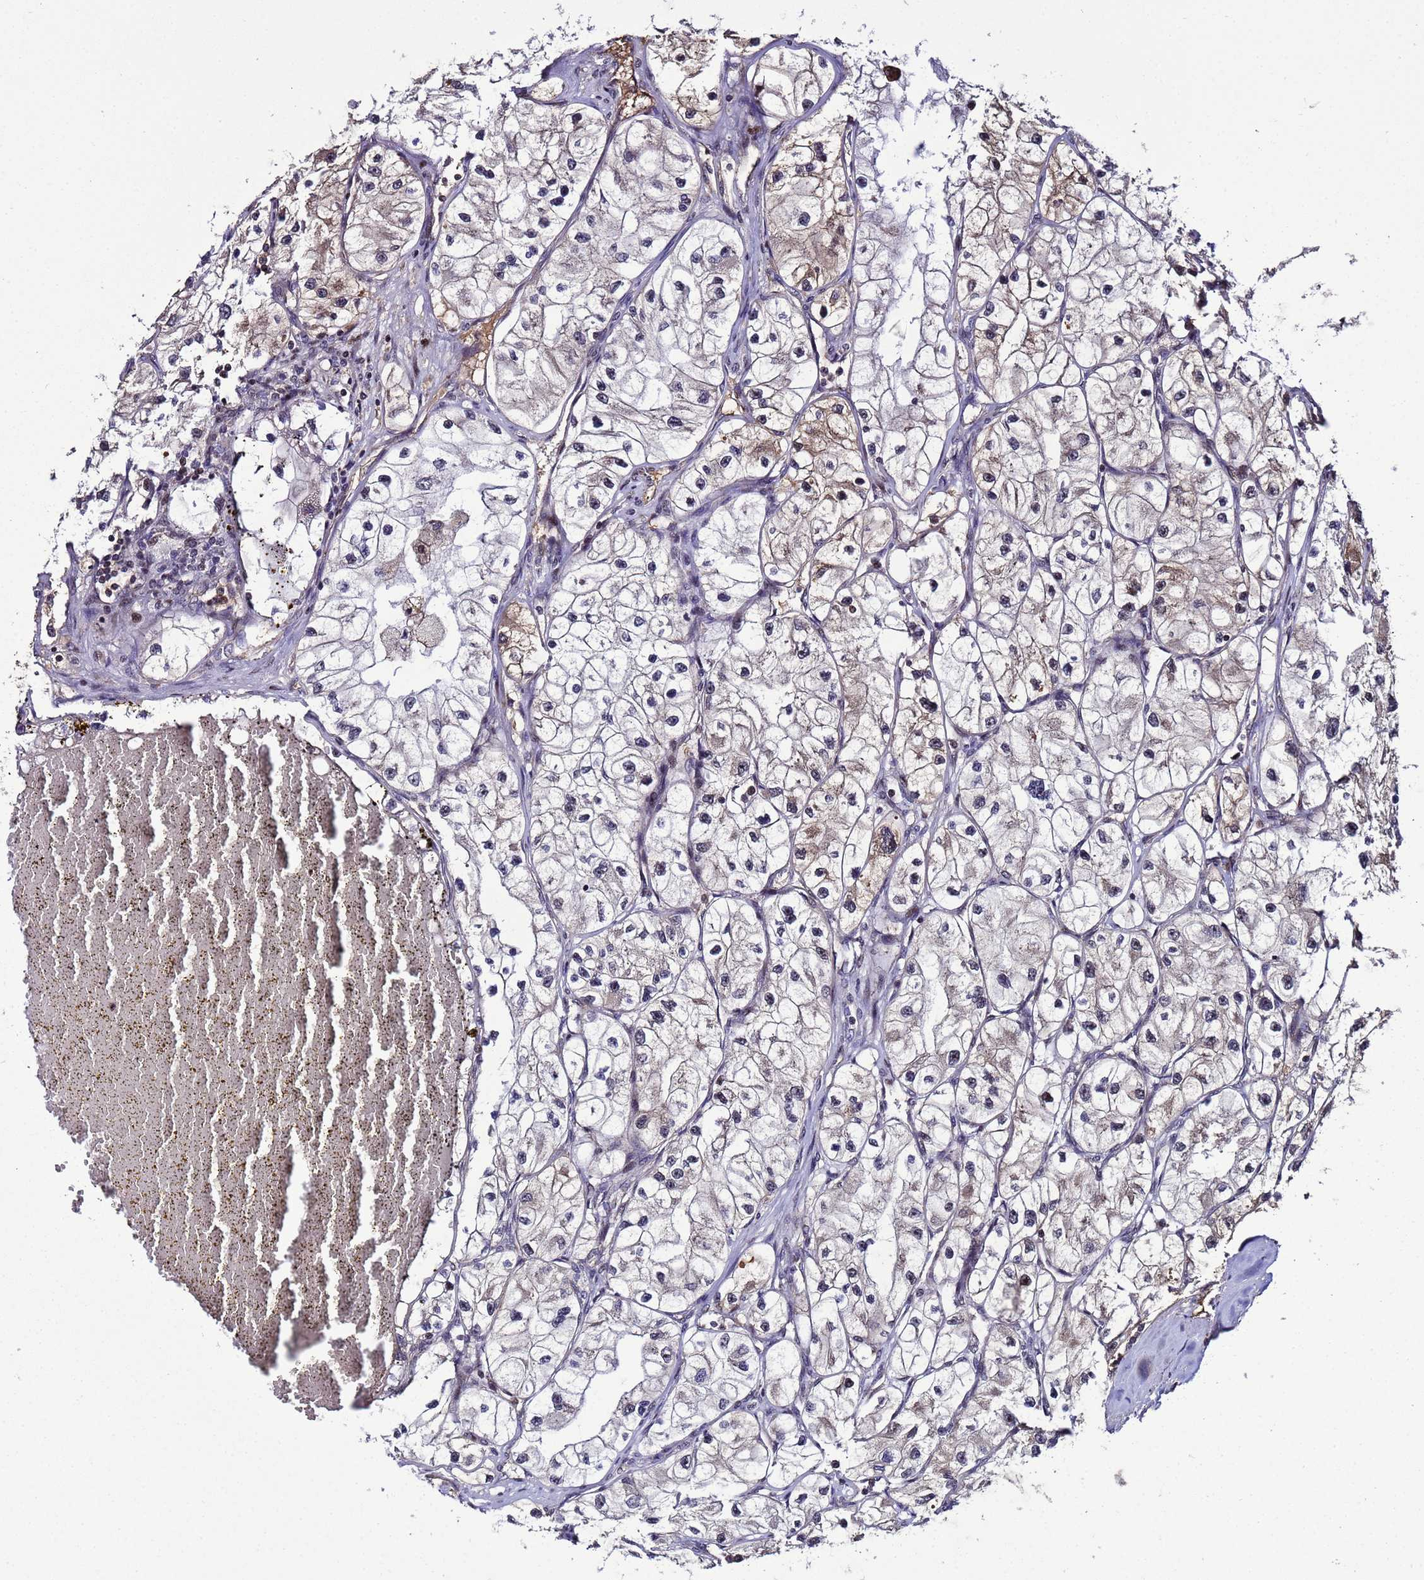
{"staining": {"intensity": "negative", "quantity": "none", "location": "none"}, "tissue": "renal cancer", "cell_type": "Tumor cells", "image_type": "cancer", "snomed": [{"axis": "morphology", "description": "Adenocarcinoma, NOS"}, {"axis": "topography", "description": "Kidney"}], "caption": "IHC image of neoplastic tissue: renal cancer stained with DAB reveals no significant protein staining in tumor cells. (DAB (3,3'-diaminobenzidine) immunohistochemistry (IHC) with hematoxylin counter stain).", "gene": "WNK4", "patient": {"sex": "female", "age": 57}}